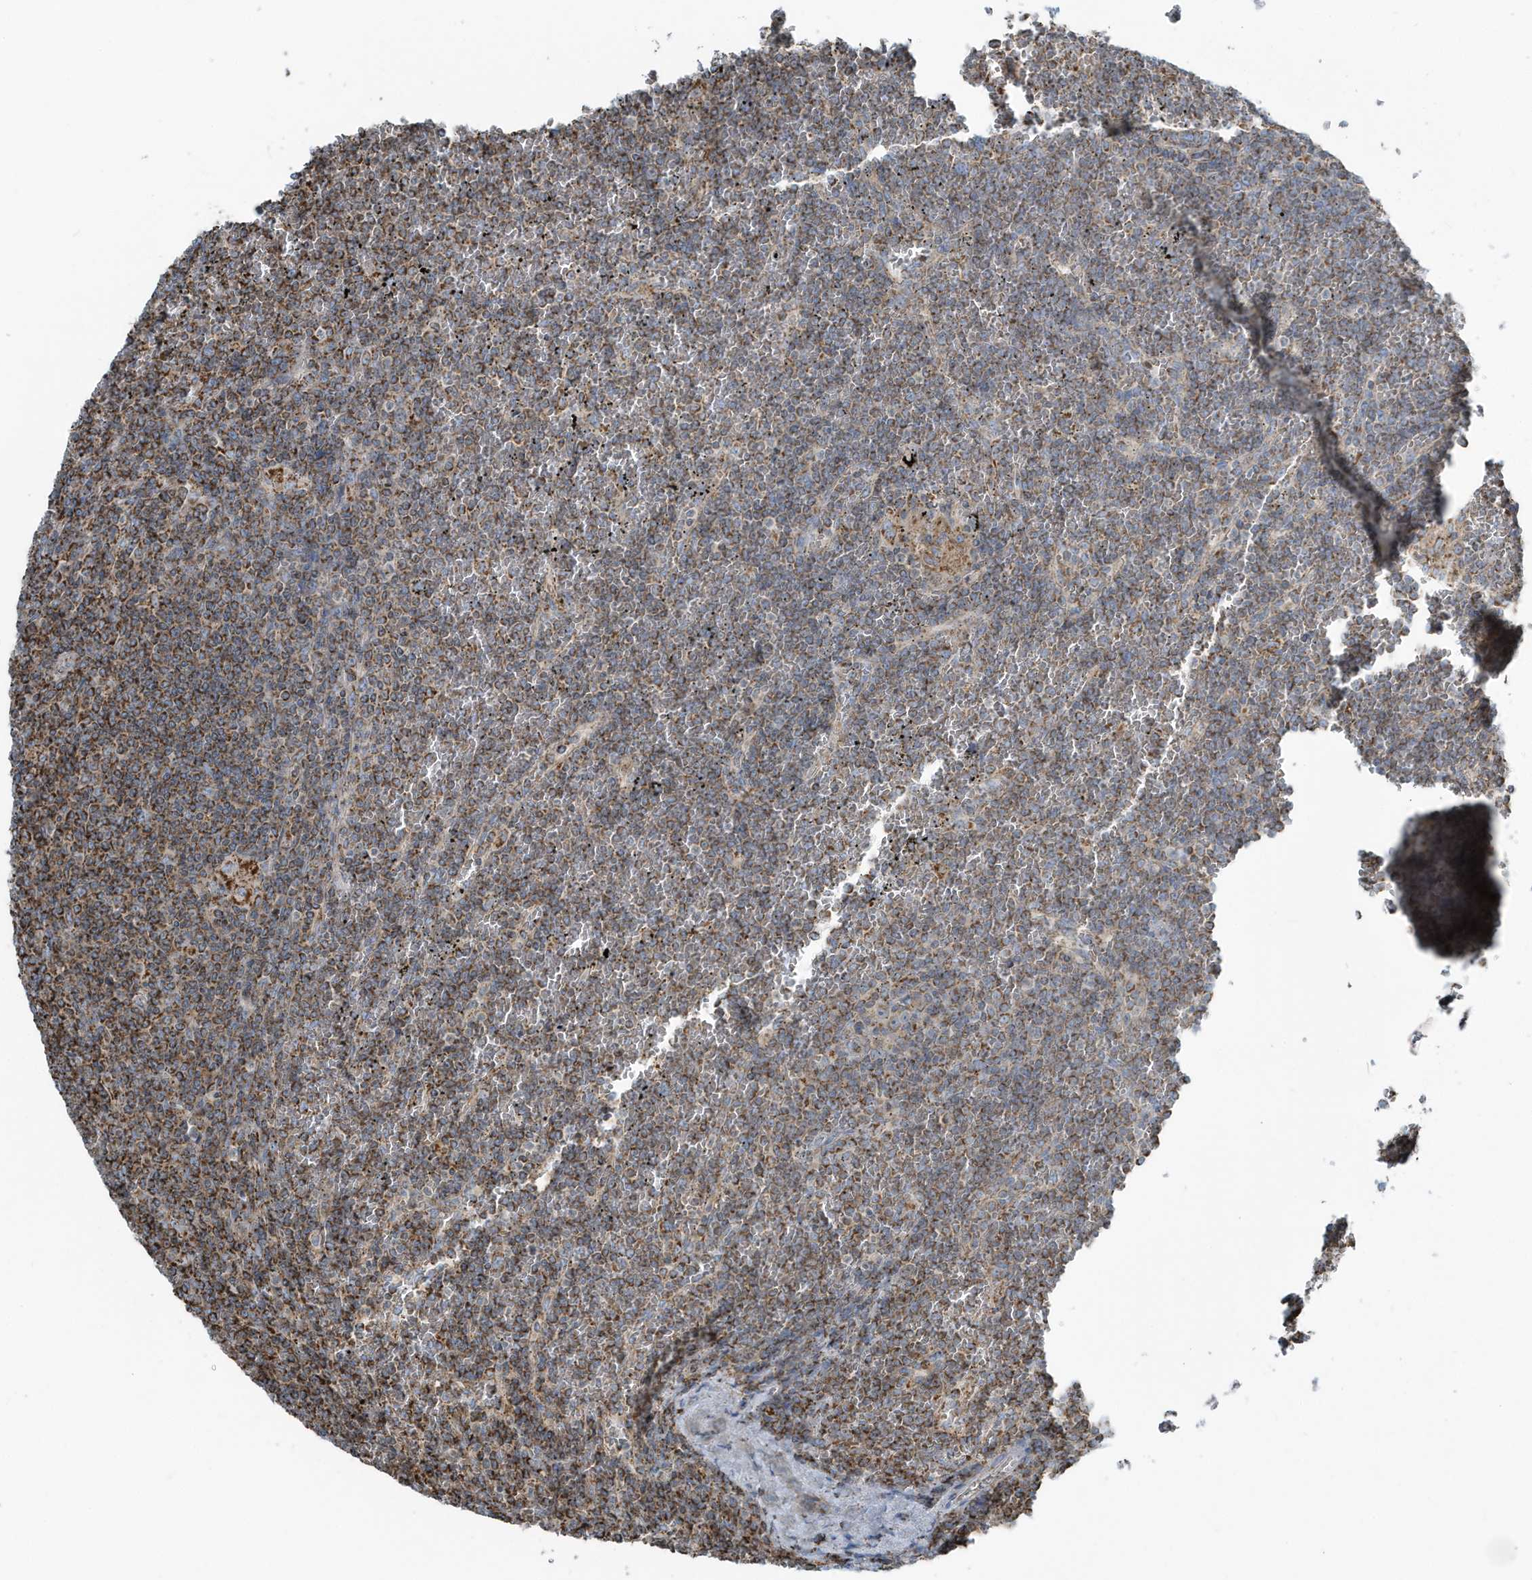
{"staining": {"intensity": "strong", "quantity": "25%-75%", "location": "cytoplasmic/membranous"}, "tissue": "lymphoma", "cell_type": "Tumor cells", "image_type": "cancer", "snomed": [{"axis": "morphology", "description": "Malignant lymphoma, non-Hodgkin's type, Low grade"}, {"axis": "topography", "description": "Spleen"}], "caption": "This is an image of immunohistochemistry (IHC) staining of malignant lymphoma, non-Hodgkin's type (low-grade), which shows strong expression in the cytoplasmic/membranous of tumor cells.", "gene": "RAB11FIP3", "patient": {"sex": "female", "age": 19}}